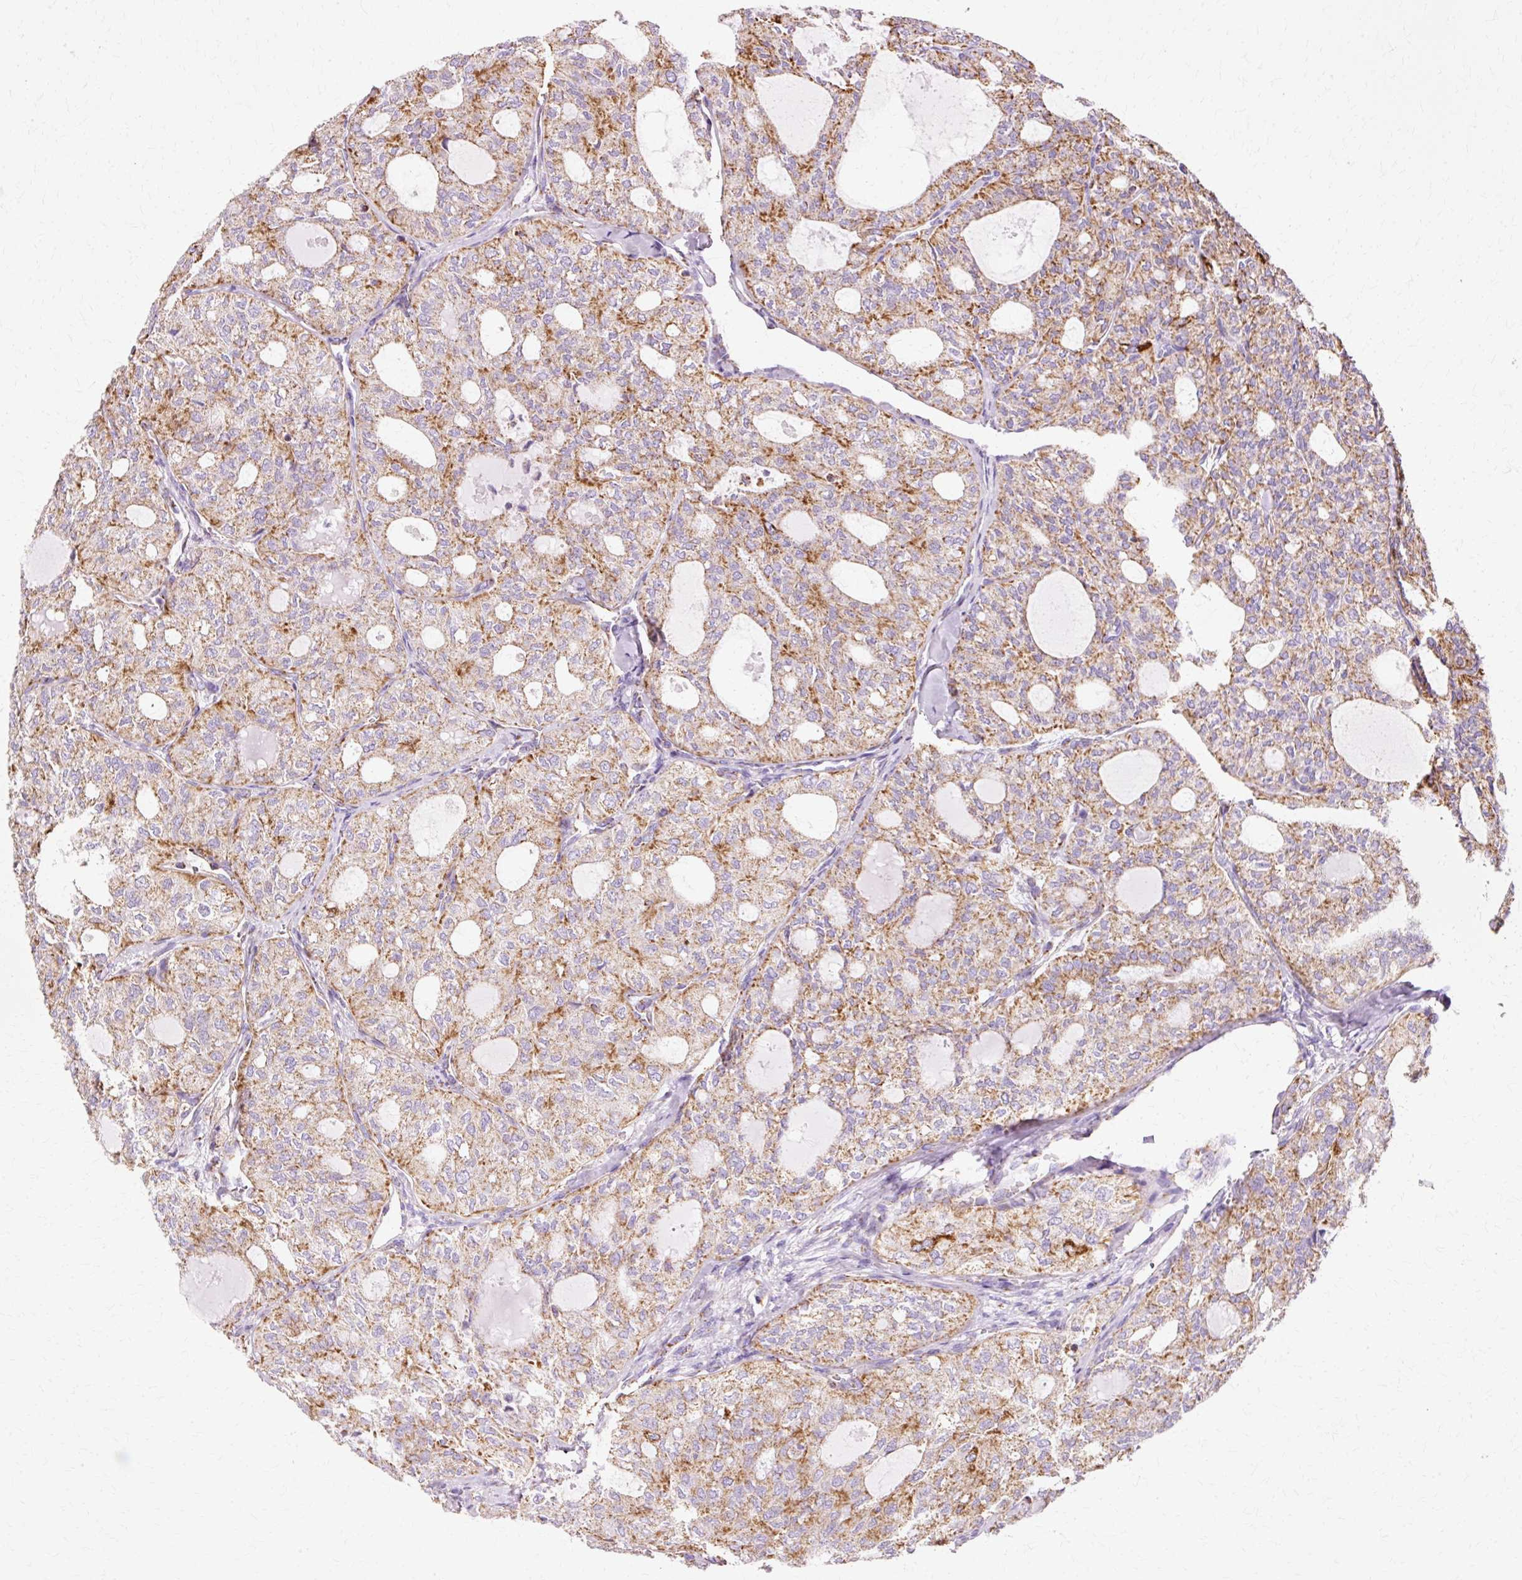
{"staining": {"intensity": "strong", "quantity": "25%-75%", "location": "cytoplasmic/membranous"}, "tissue": "thyroid cancer", "cell_type": "Tumor cells", "image_type": "cancer", "snomed": [{"axis": "morphology", "description": "Follicular adenoma carcinoma, NOS"}, {"axis": "topography", "description": "Thyroid gland"}], "caption": "This histopathology image reveals thyroid cancer (follicular adenoma carcinoma) stained with immunohistochemistry (IHC) to label a protein in brown. The cytoplasmic/membranous of tumor cells show strong positivity for the protein. Nuclei are counter-stained blue.", "gene": "ATP5PO", "patient": {"sex": "male", "age": 75}}